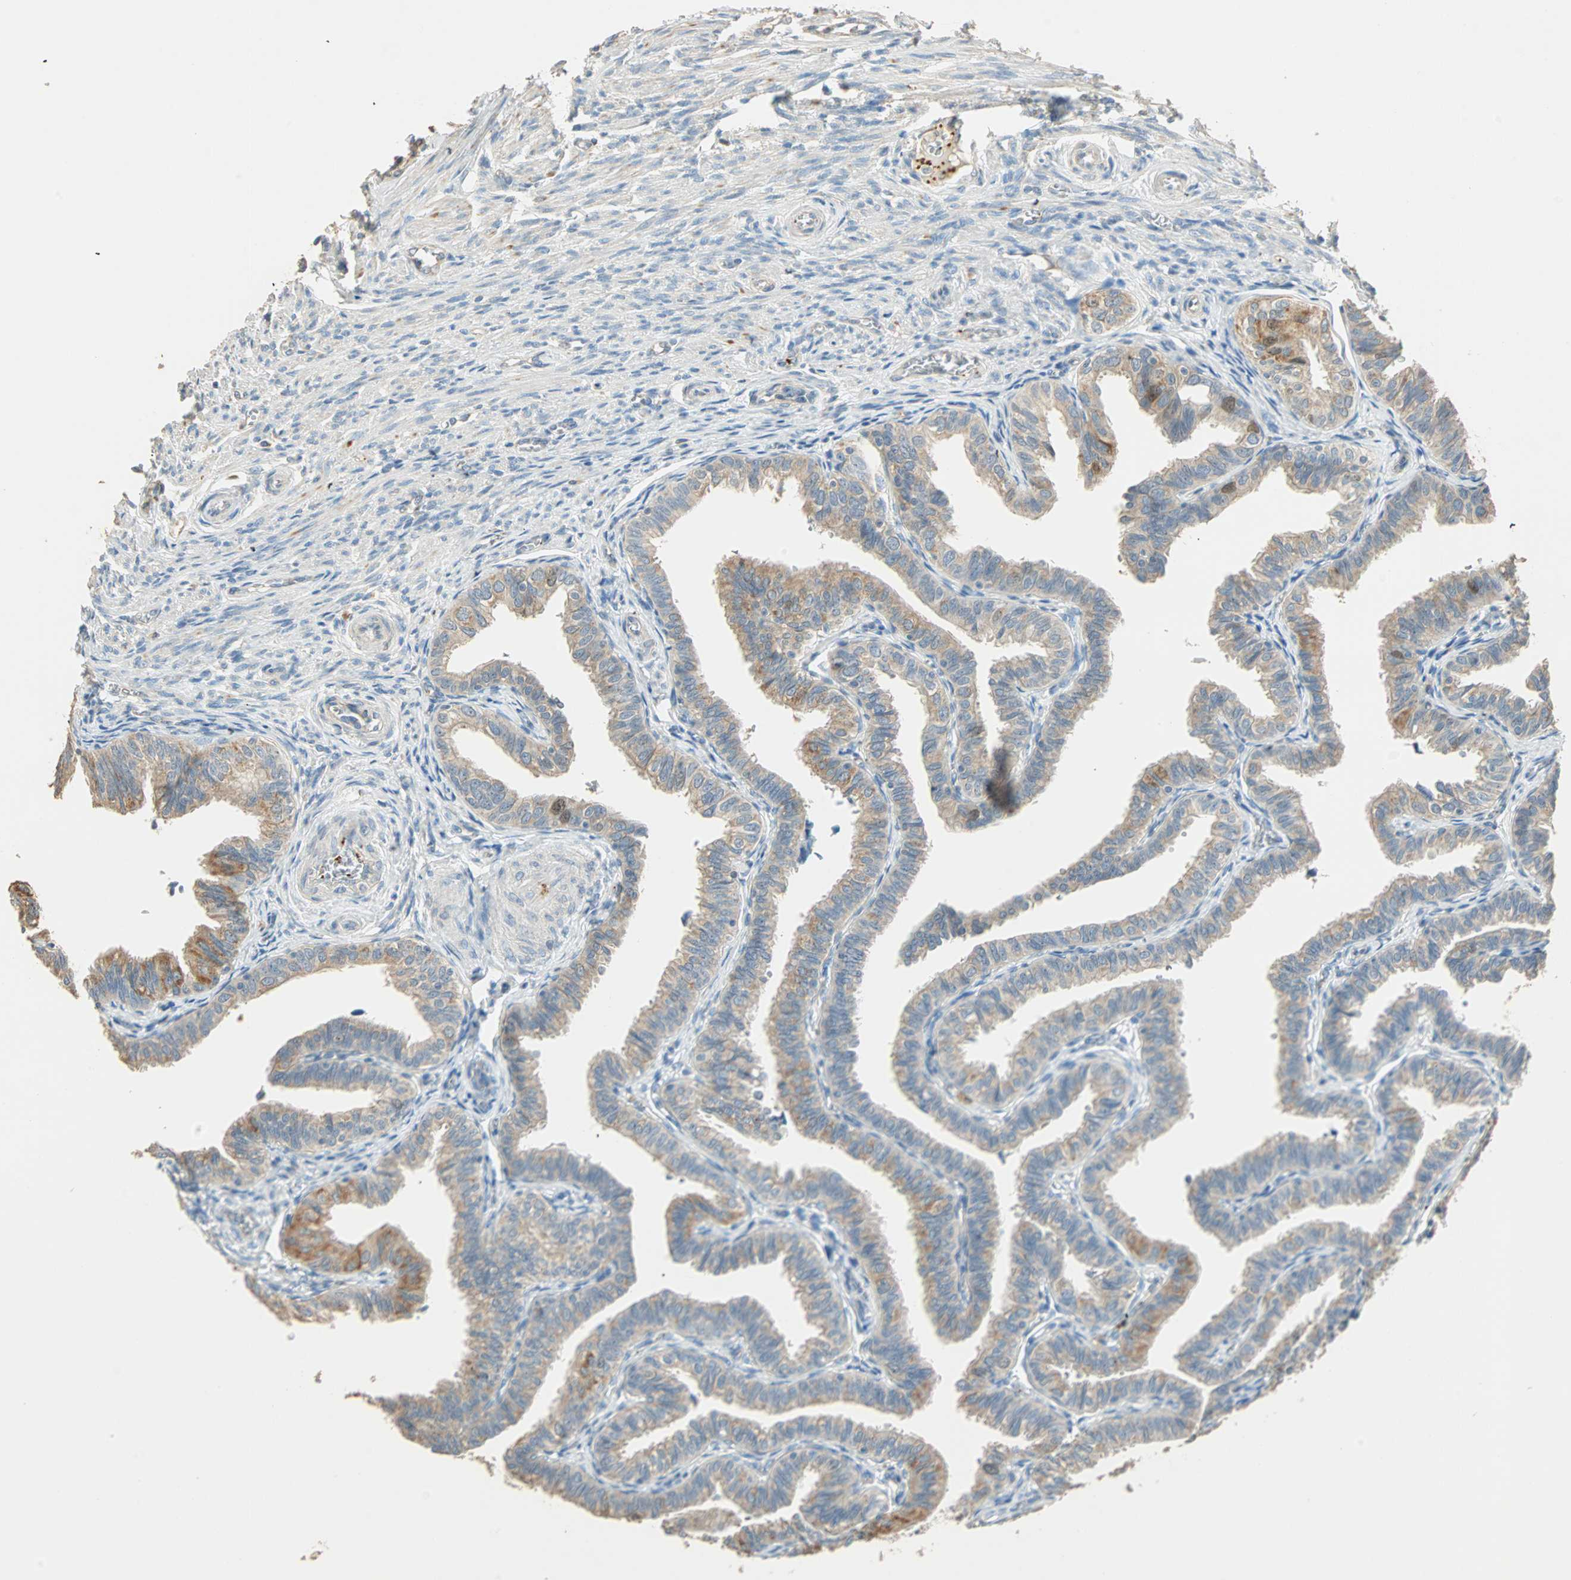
{"staining": {"intensity": "weak", "quantity": ">75%", "location": "cytoplasmic/membranous"}, "tissue": "fallopian tube", "cell_type": "Glandular cells", "image_type": "normal", "snomed": [{"axis": "morphology", "description": "Normal tissue, NOS"}, {"axis": "topography", "description": "Fallopian tube"}], "caption": "The histopathology image reveals a brown stain indicating the presence of a protein in the cytoplasmic/membranous of glandular cells in fallopian tube. The staining is performed using DAB (3,3'-diaminobenzidine) brown chromogen to label protein expression. The nuclei are counter-stained blue using hematoxylin.", "gene": "RAD18", "patient": {"sex": "female", "age": 46}}